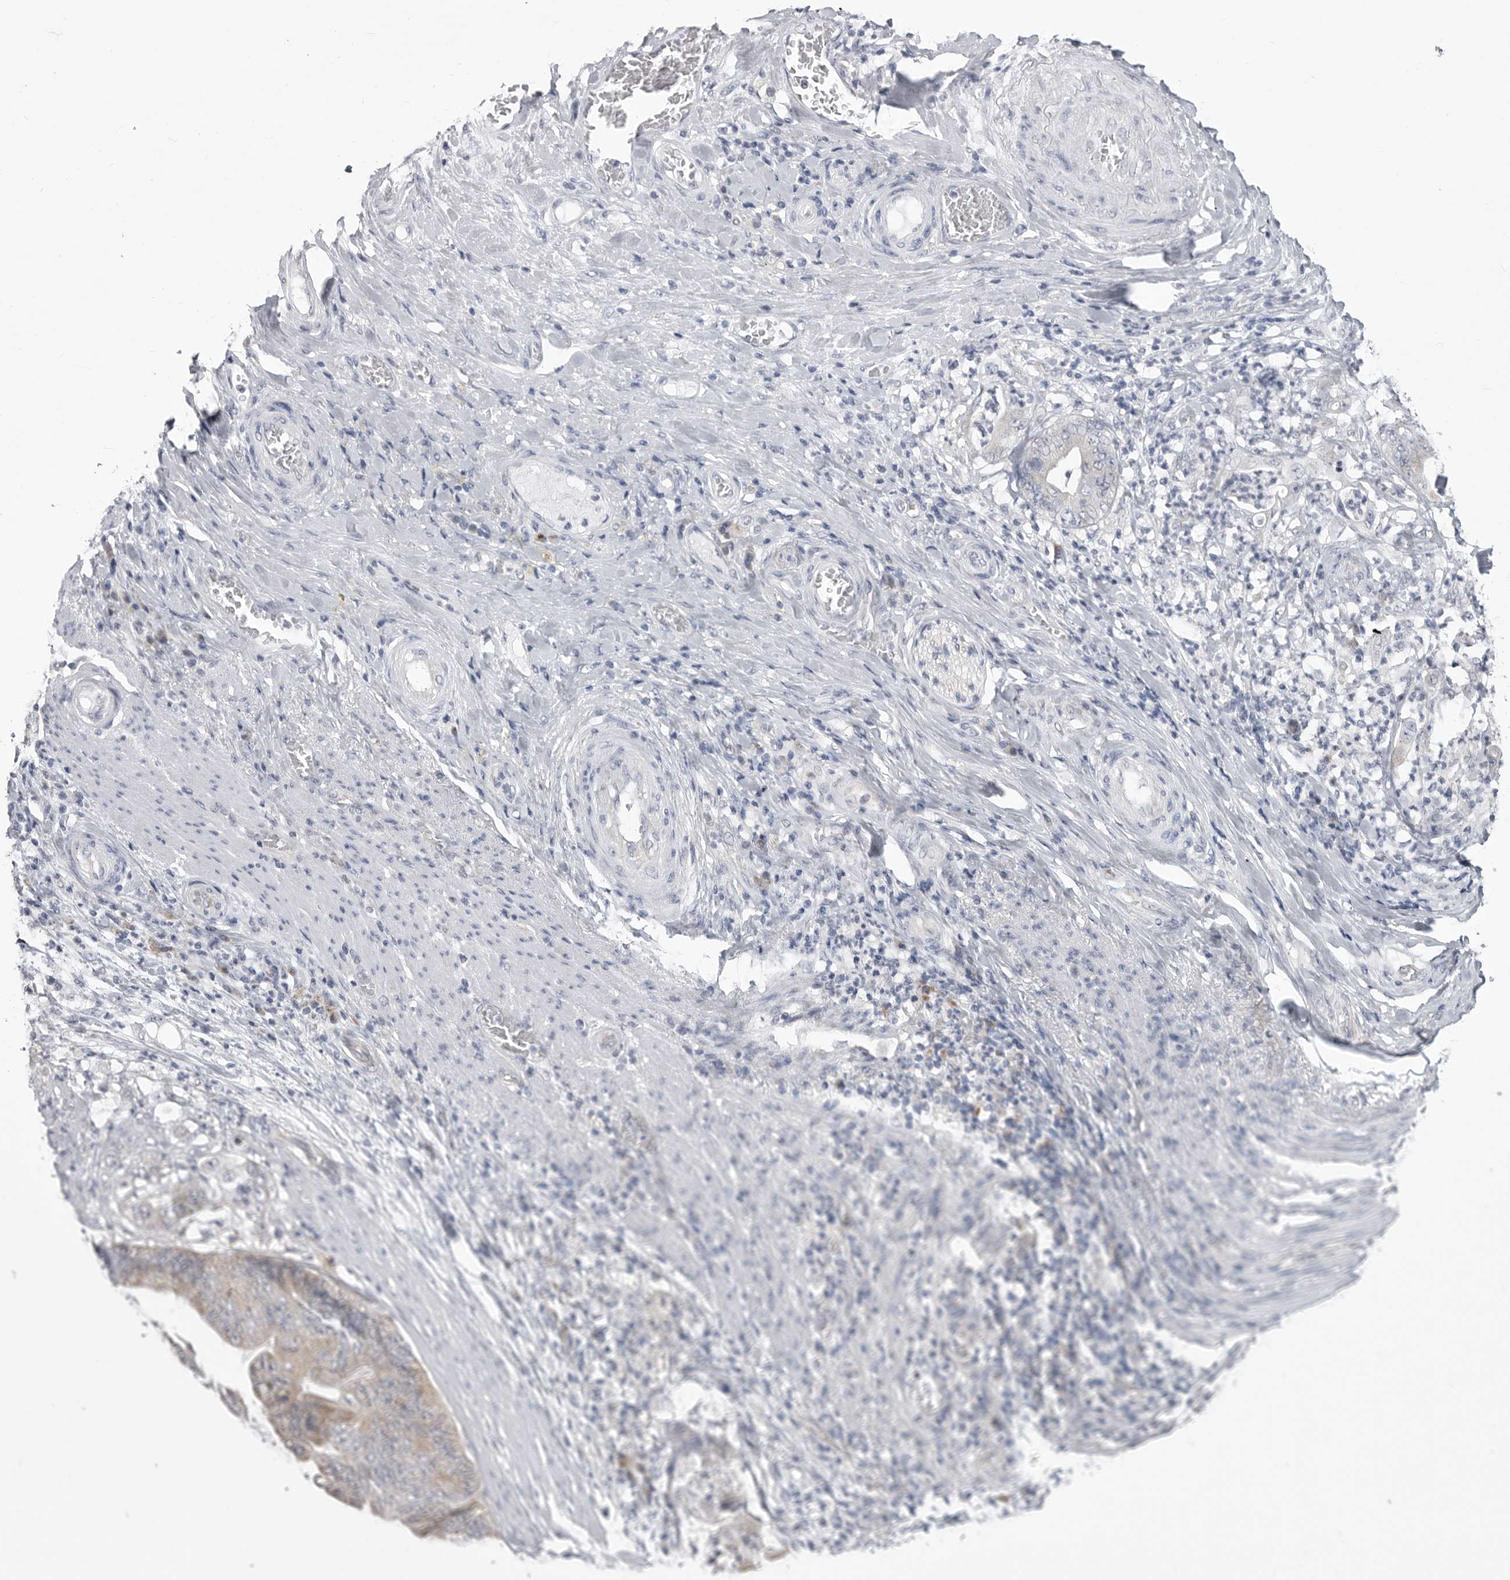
{"staining": {"intensity": "weak", "quantity": "25%-75%", "location": "cytoplasmic/membranous"}, "tissue": "stomach cancer", "cell_type": "Tumor cells", "image_type": "cancer", "snomed": [{"axis": "morphology", "description": "Adenocarcinoma, NOS"}, {"axis": "topography", "description": "Stomach"}], "caption": "This photomicrograph exhibits immunohistochemistry (IHC) staining of human stomach adenocarcinoma, with low weak cytoplasmic/membranous positivity in approximately 25%-75% of tumor cells.", "gene": "FH", "patient": {"sex": "female", "age": 73}}